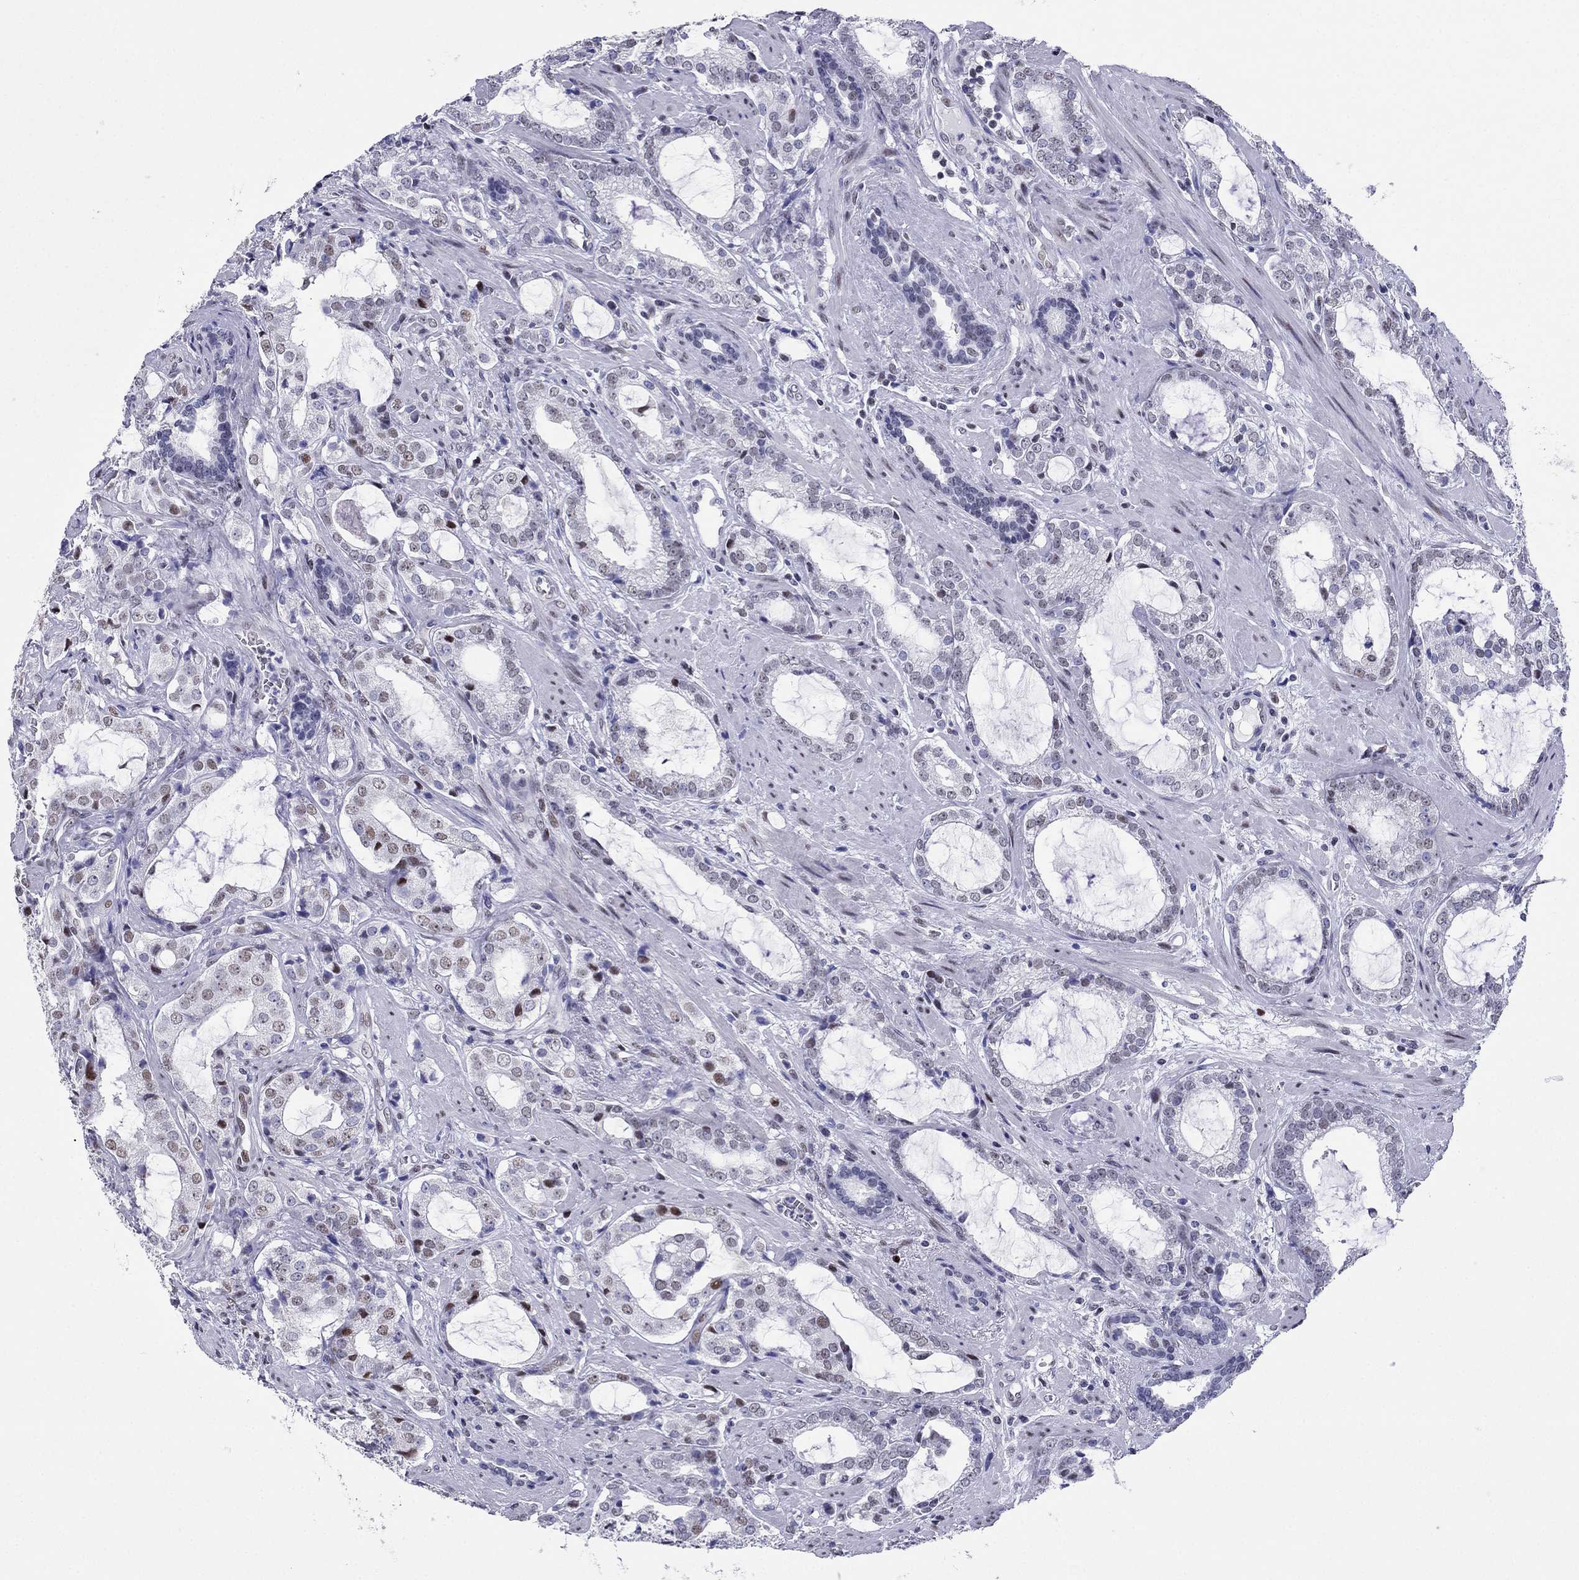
{"staining": {"intensity": "moderate", "quantity": "<25%", "location": "nuclear"}, "tissue": "prostate cancer", "cell_type": "Tumor cells", "image_type": "cancer", "snomed": [{"axis": "morphology", "description": "Adenocarcinoma, NOS"}, {"axis": "topography", "description": "Prostate"}], "caption": "This is a photomicrograph of immunohistochemistry (IHC) staining of prostate adenocarcinoma, which shows moderate positivity in the nuclear of tumor cells.", "gene": "PPM1G", "patient": {"sex": "male", "age": 66}}